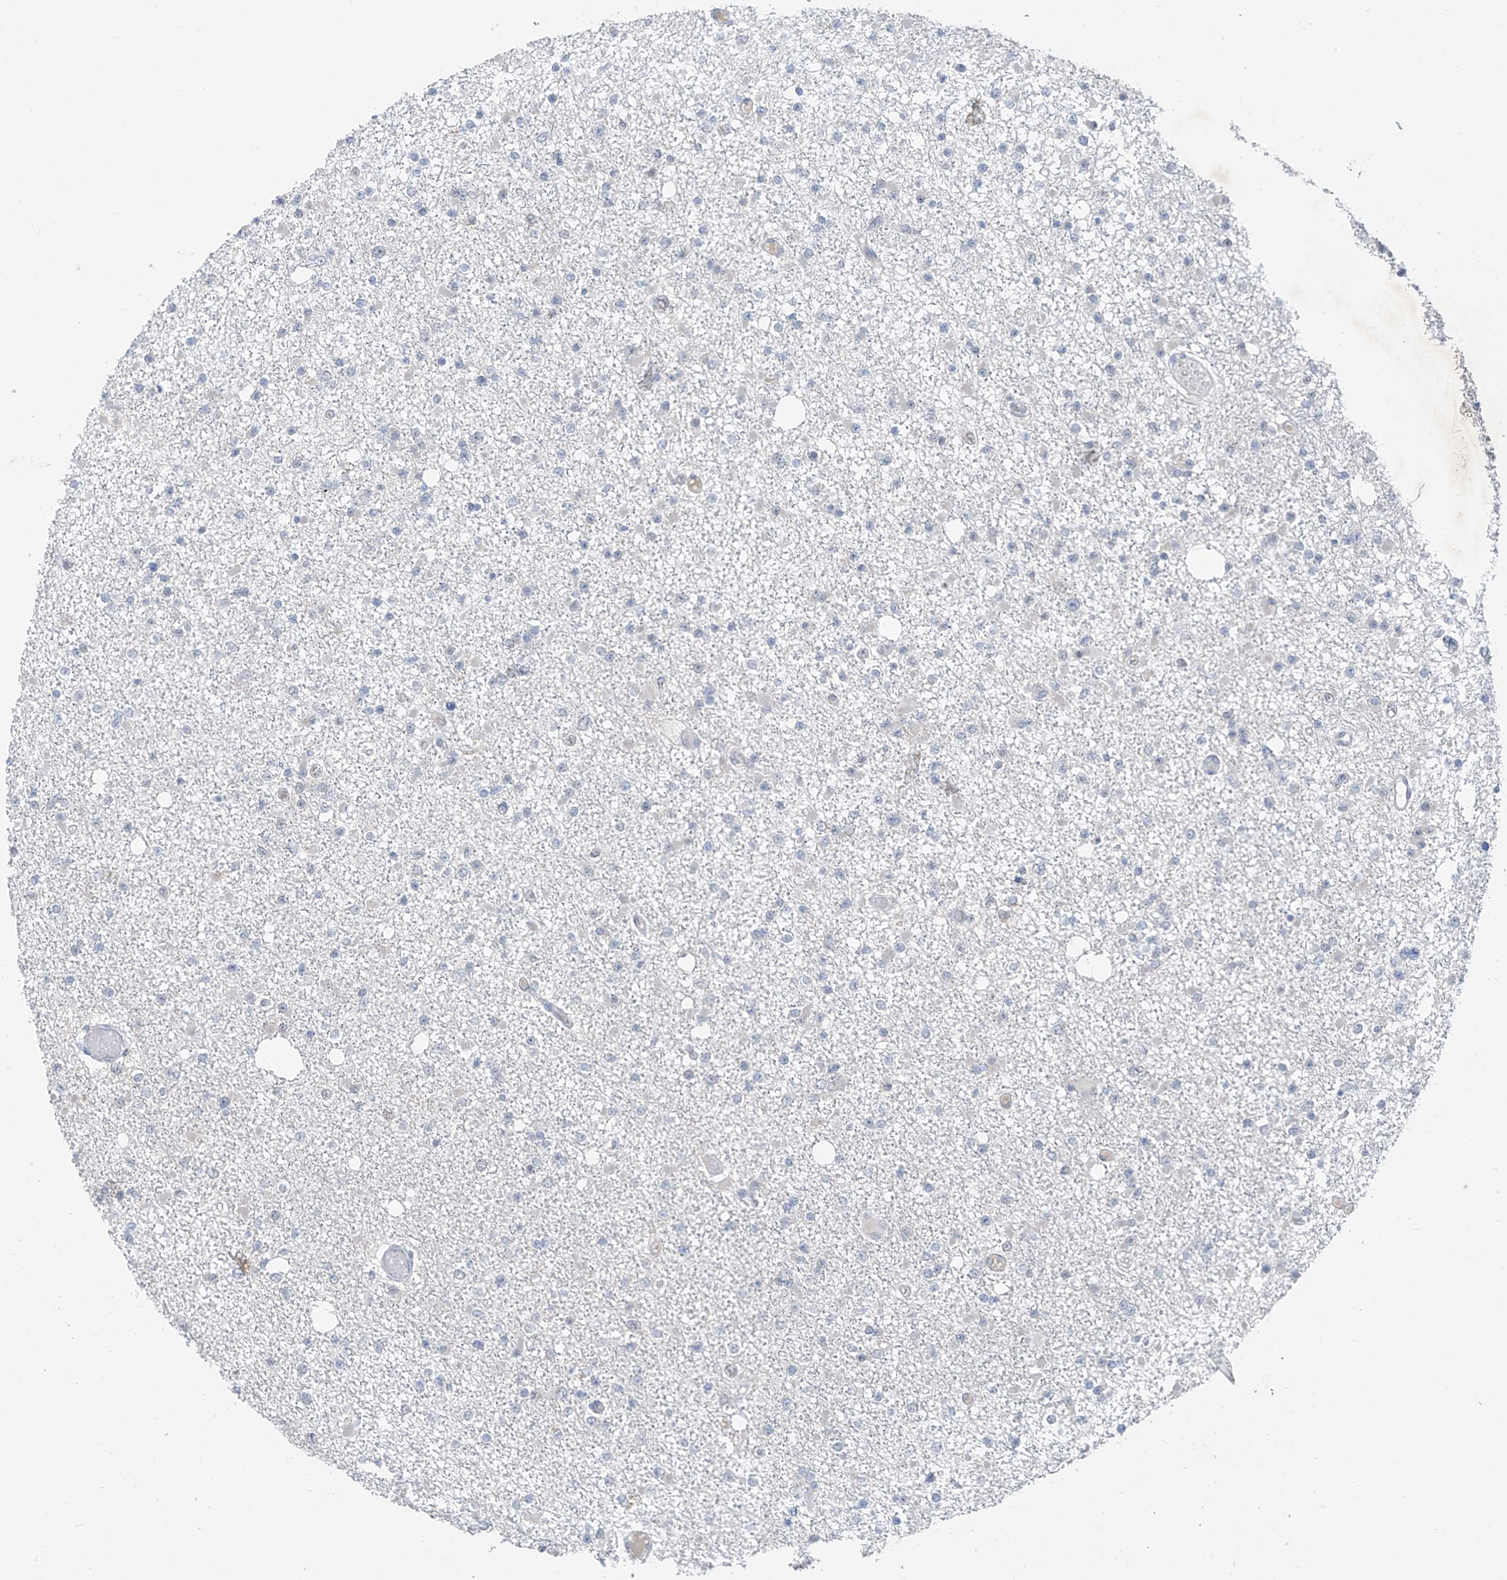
{"staining": {"intensity": "negative", "quantity": "none", "location": "none"}, "tissue": "glioma", "cell_type": "Tumor cells", "image_type": "cancer", "snomed": [{"axis": "morphology", "description": "Glioma, malignant, Low grade"}, {"axis": "topography", "description": "Brain"}], "caption": "The photomicrograph displays no significant expression in tumor cells of glioma. (Immunohistochemistry, brightfield microscopy, high magnification).", "gene": "CYP4V2", "patient": {"sex": "female", "age": 22}}